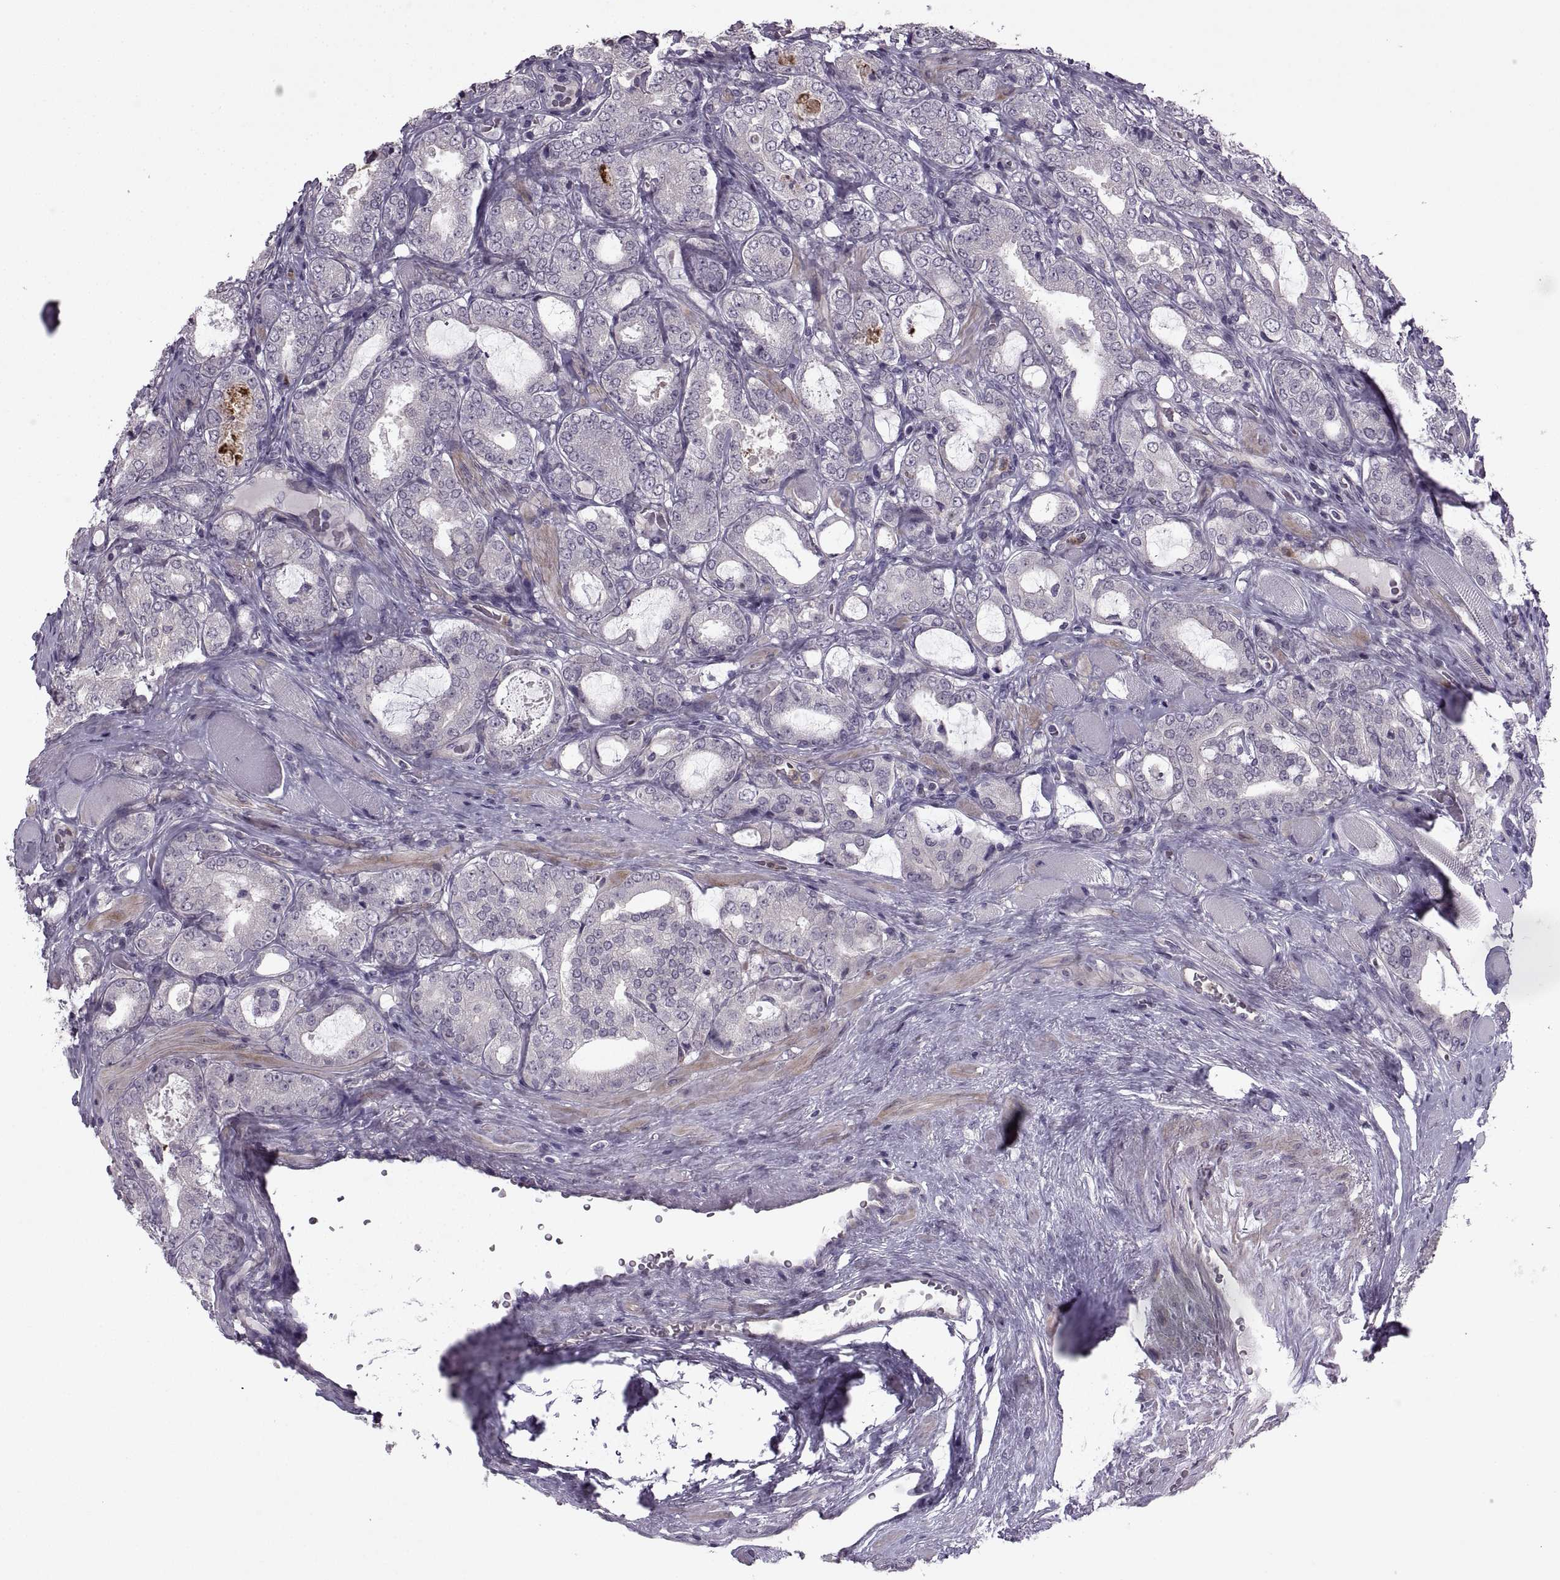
{"staining": {"intensity": "negative", "quantity": "none", "location": "none"}, "tissue": "prostate cancer", "cell_type": "Tumor cells", "image_type": "cancer", "snomed": [{"axis": "morphology", "description": "Adenocarcinoma, NOS"}, {"axis": "topography", "description": "Prostate"}], "caption": "Tumor cells are negative for protein expression in human prostate cancer. (DAB immunohistochemistry, high magnification).", "gene": "ODF3", "patient": {"sex": "male", "age": 64}}